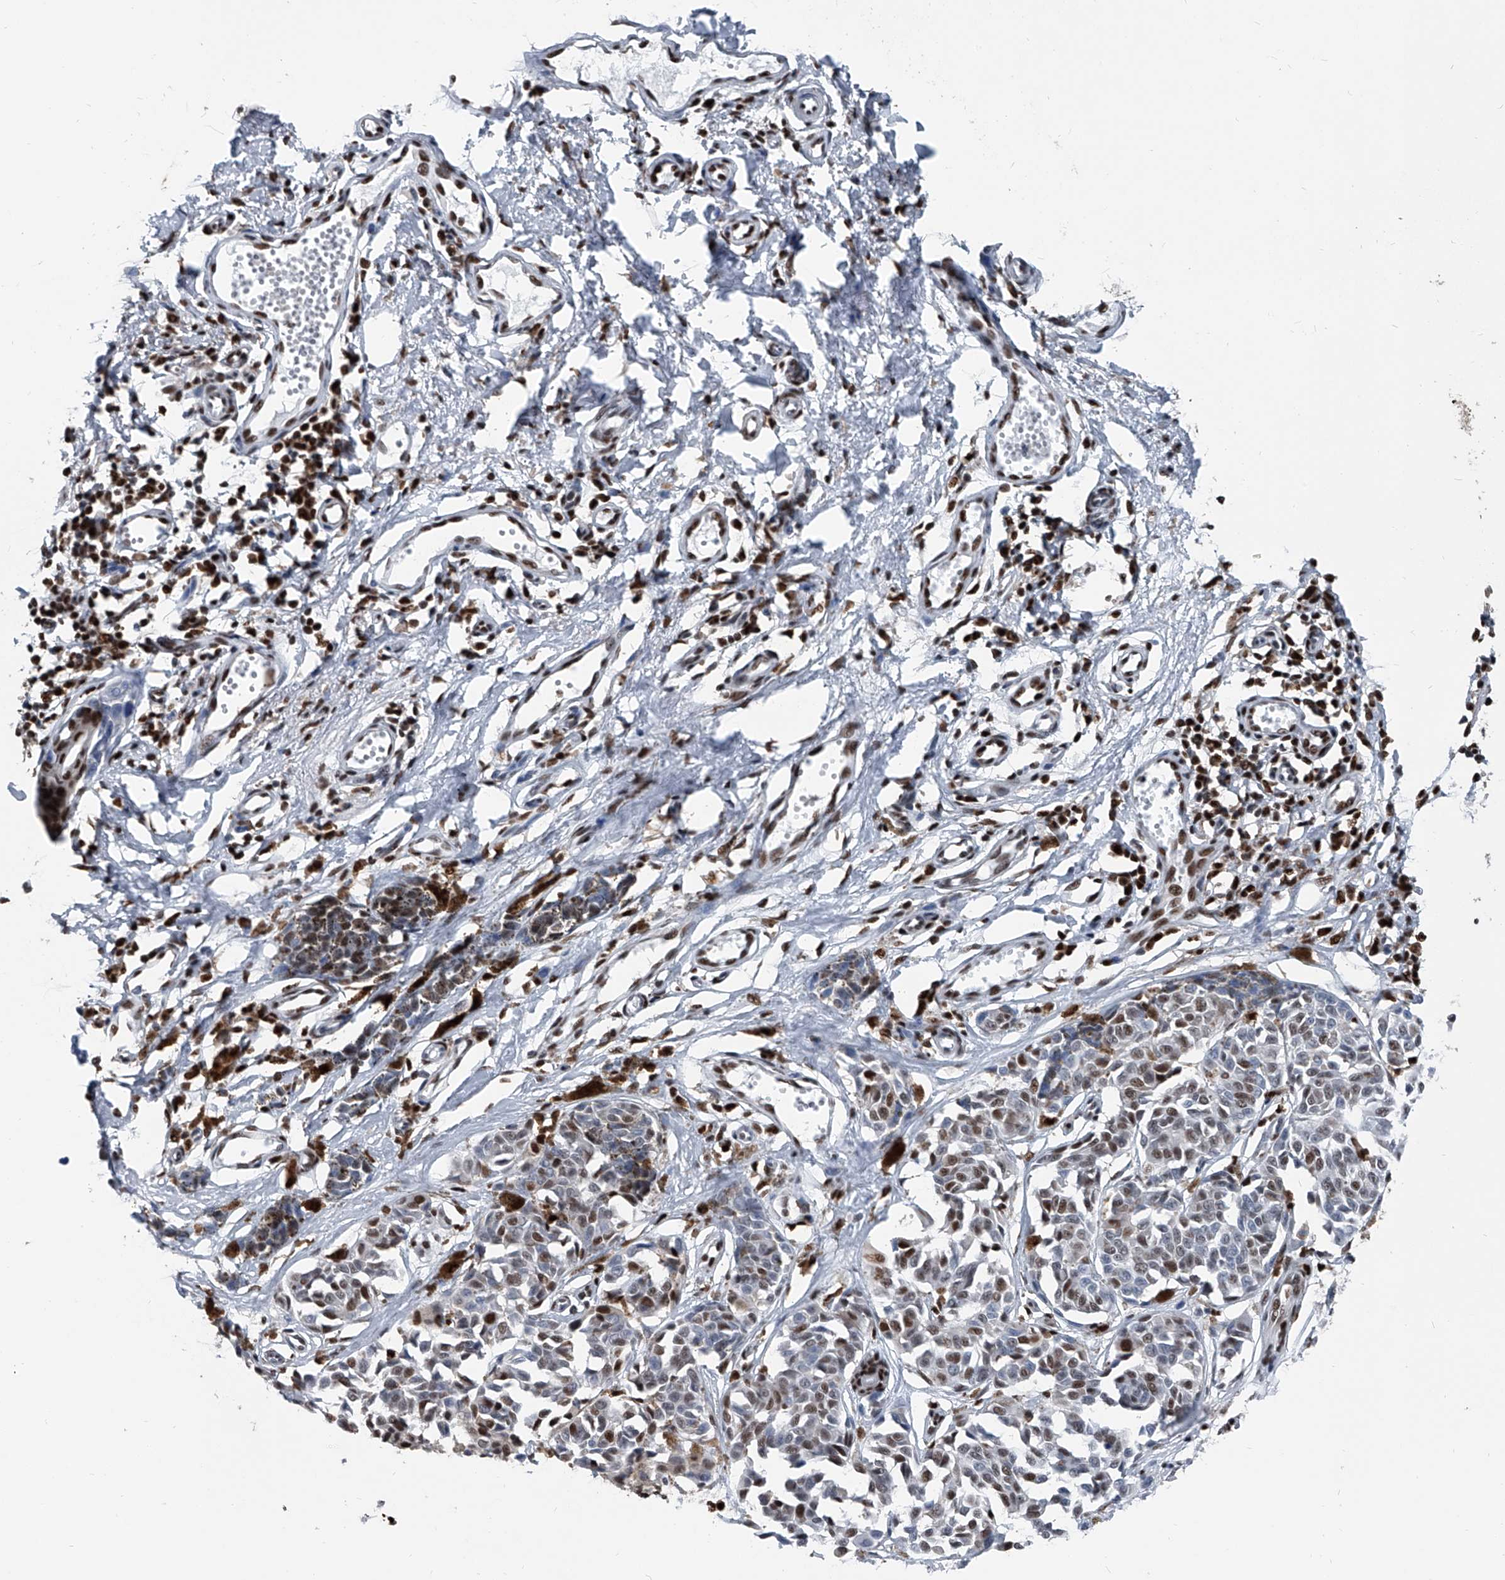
{"staining": {"intensity": "moderate", "quantity": "<25%", "location": "nuclear"}, "tissue": "melanoma", "cell_type": "Tumor cells", "image_type": "cancer", "snomed": [{"axis": "morphology", "description": "Malignant melanoma, NOS"}, {"axis": "topography", "description": "Skin"}], "caption": "Immunohistochemical staining of human melanoma exhibits low levels of moderate nuclear protein expression in approximately <25% of tumor cells. (DAB (3,3'-diaminobenzidine) IHC with brightfield microscopy, high magnification).", "gene": "FKBP5", "patient": {"sex": "male", "age": 53}}